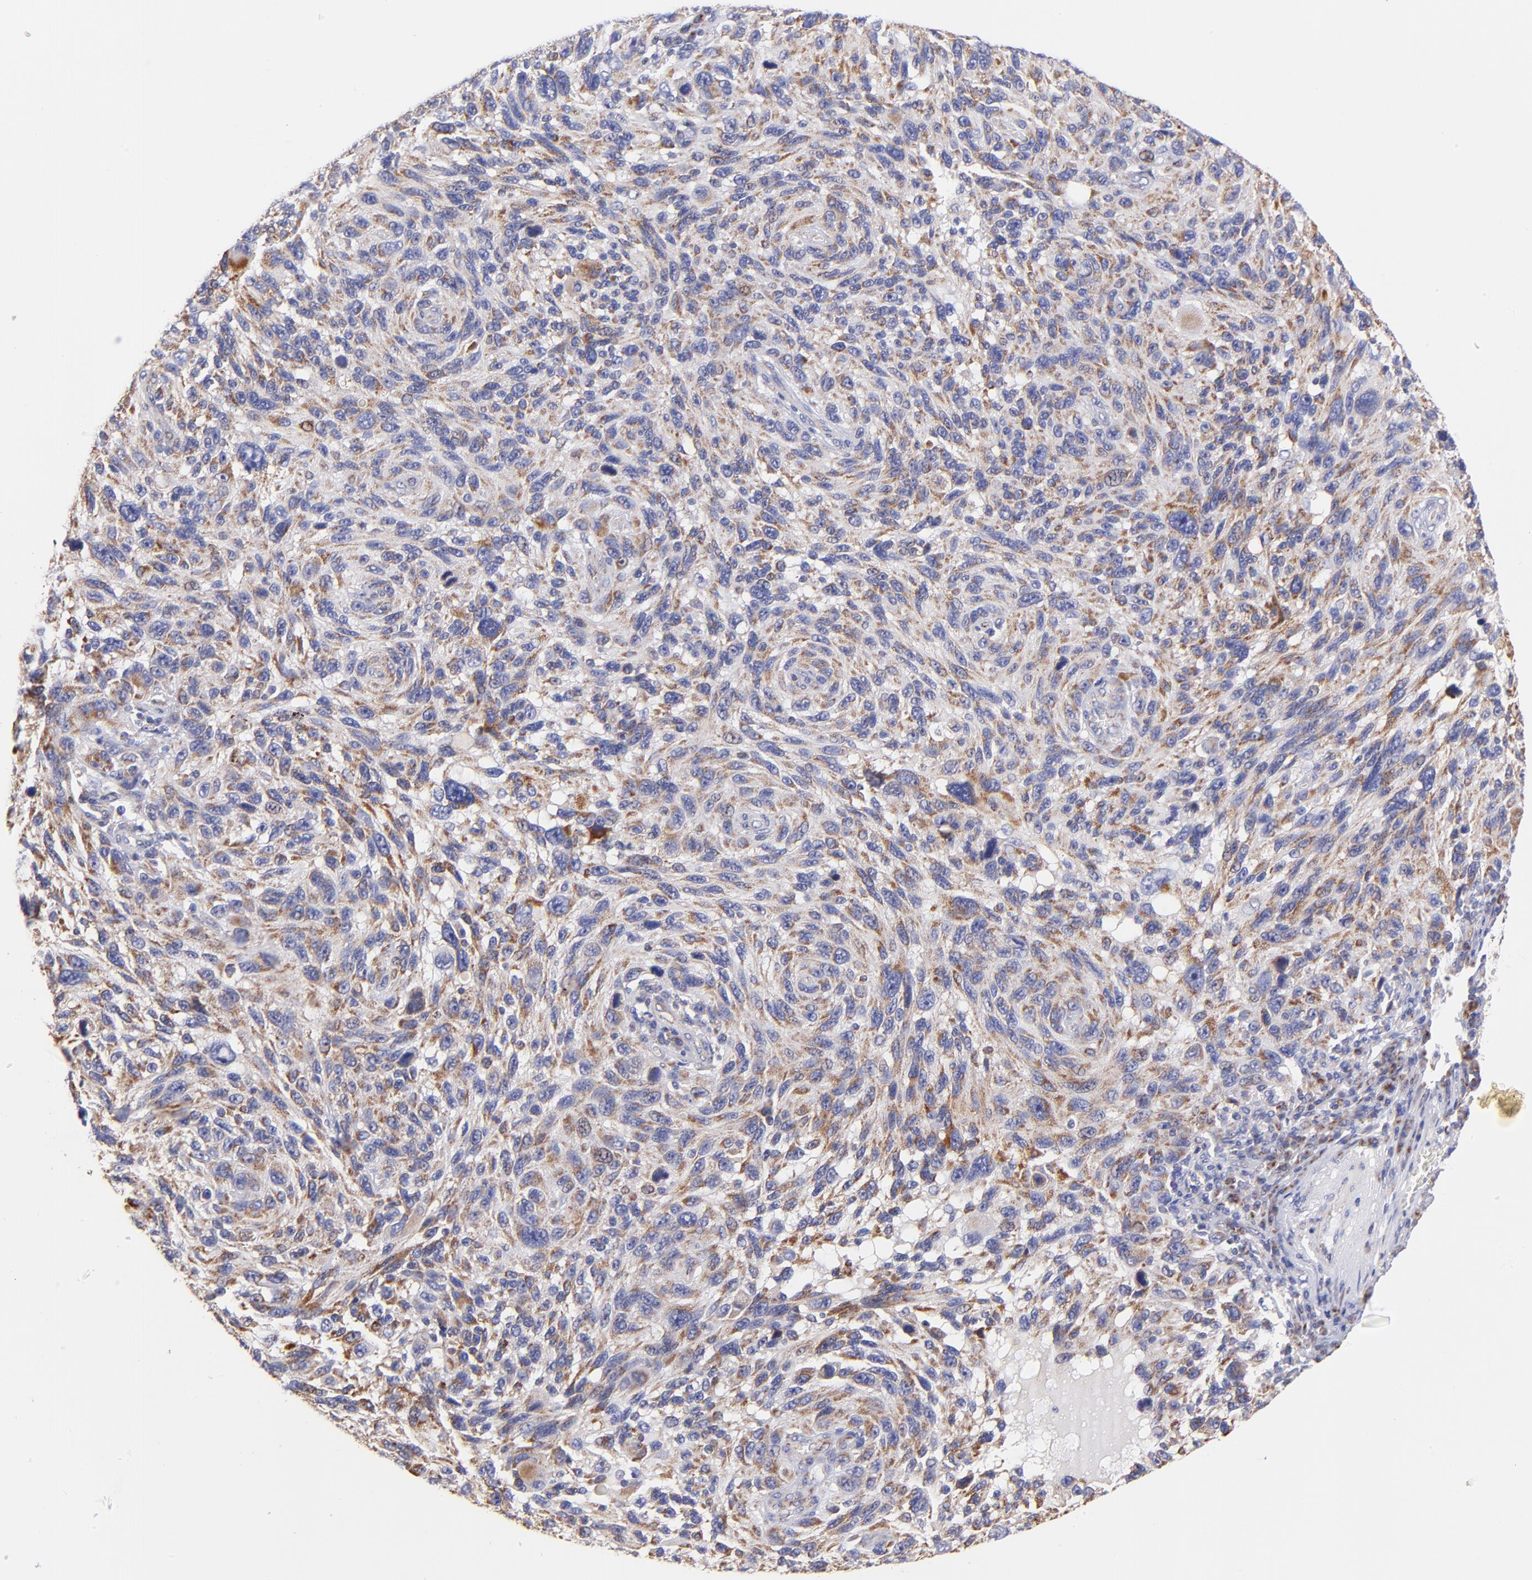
{"staining": {"intensity": "moderate", "quantity": "25%-75%", "location": "cytoplasmic/membranous"}, "tissue": "melanoma", "cell_type": "Tumor cells", "image_type": "cancer", "snomed": [{"axis": "morphology", "description": "Malignant melanoma, NOS"}, {"axis": "topography", "description": "Skin"}], "caption": "Malignant melanoma stained with a protein marker displays moderate staining in tumor cells.", "gene": "NDUFB7", "patient": {"sex": "male", "age": 53}}